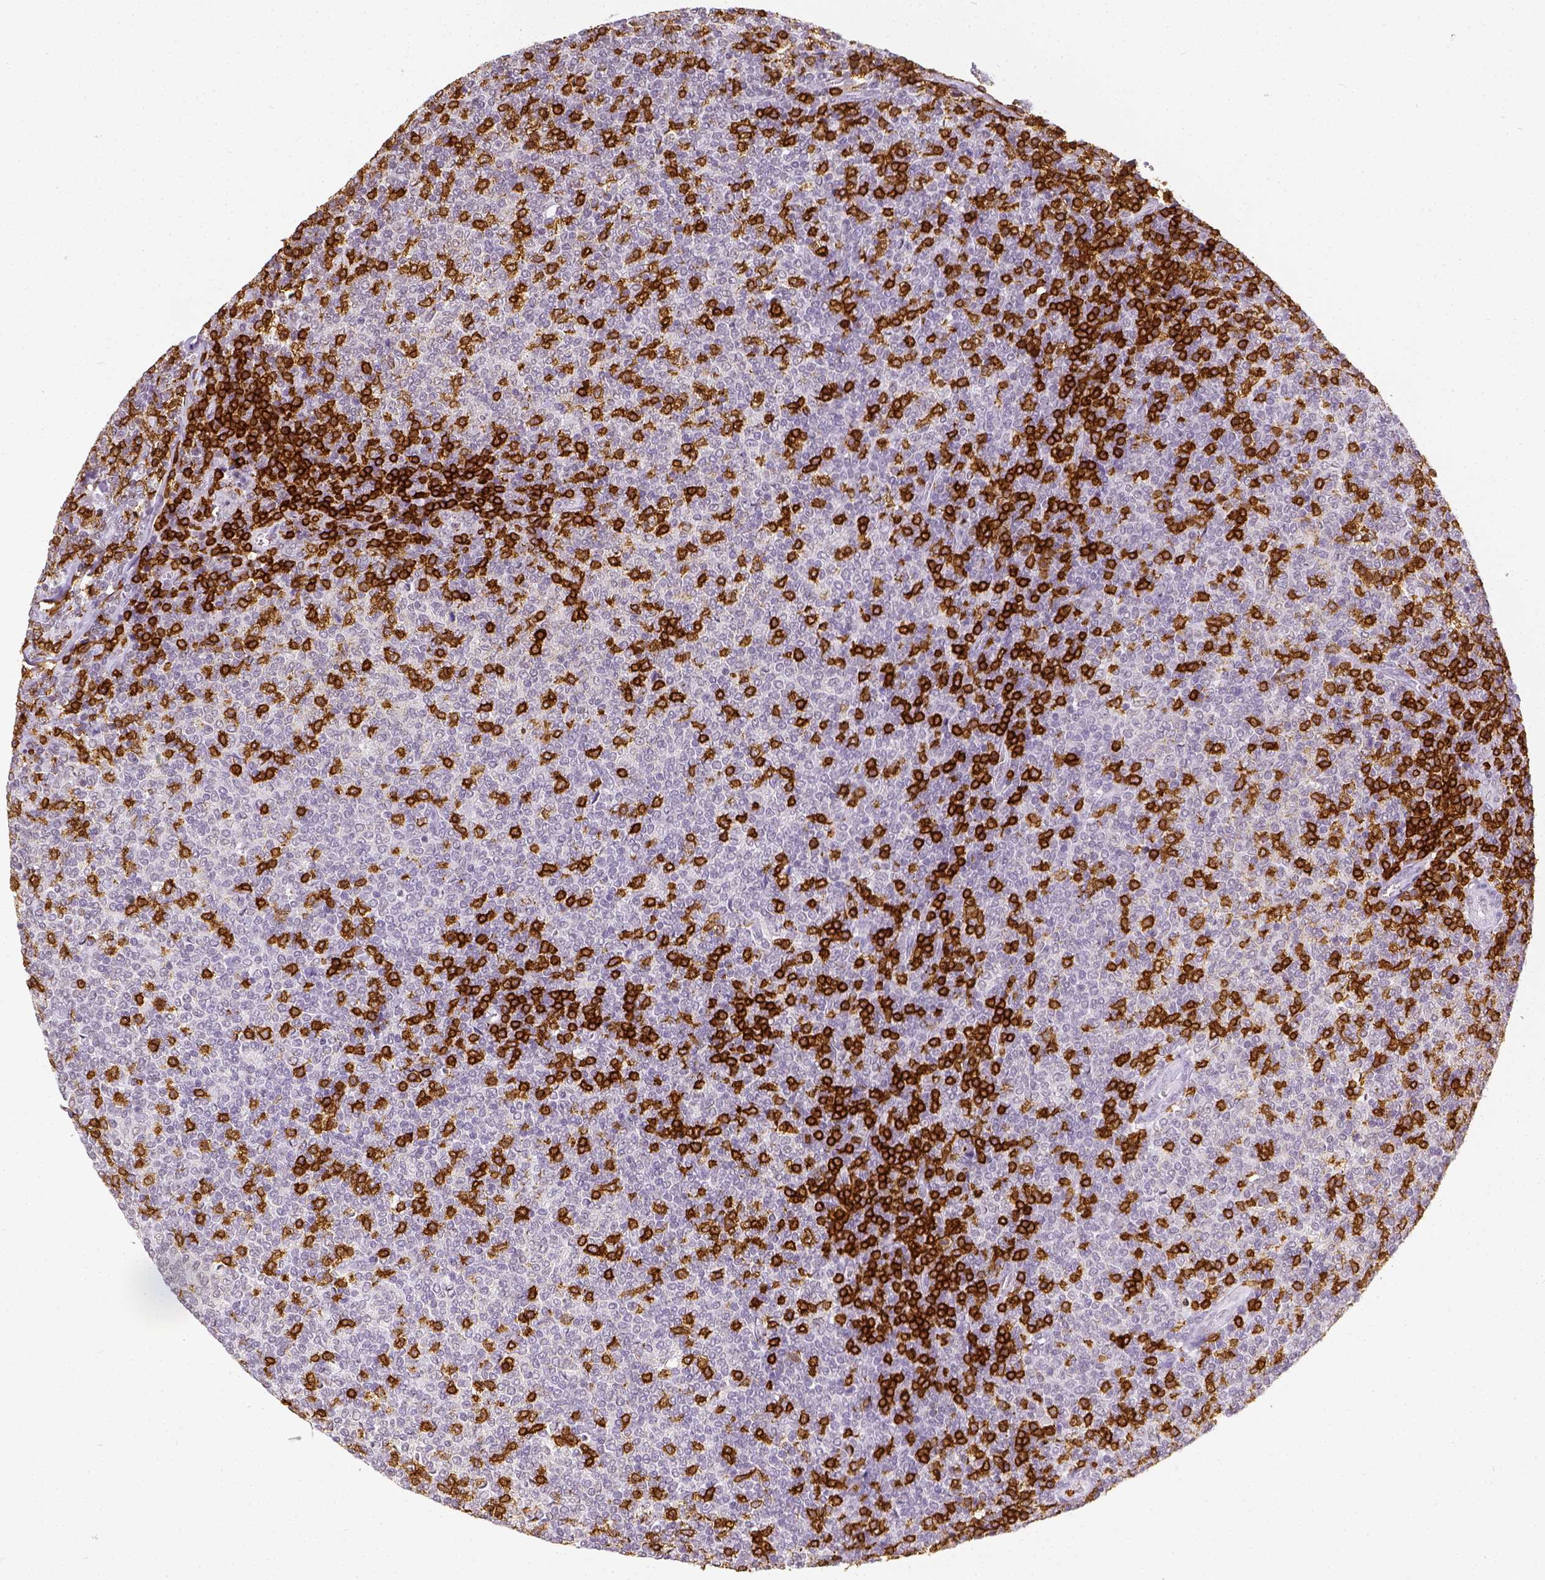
{"staining": {"intensity": "negative", "quantity": "none", "location": "none"}, "tissue": "lymphoma", "cell_type": "Tumor cells", "image_type": "cancer", "snomed": [{"axis": "morphology", "description": "Malignant lymphoma, non-Hodgkin's type, Low grade"}, {"axis": "topography", "description": "Lymph node"}], "caption": "High power microscopy photomicrograph of an immunohistochemistry (IHC) micrograph of malignant lymphoma, non-Hodgkin's type (low-grade), revealing no significant positivity in tumor cells. The staining was performed using DAB to visualize the protein expression in brown, while the nuclei were stained in blue with hematoxylin (Magnification: 20x).", "gene": "CD3E", "patient": {"sex": "male", "age": 52}}